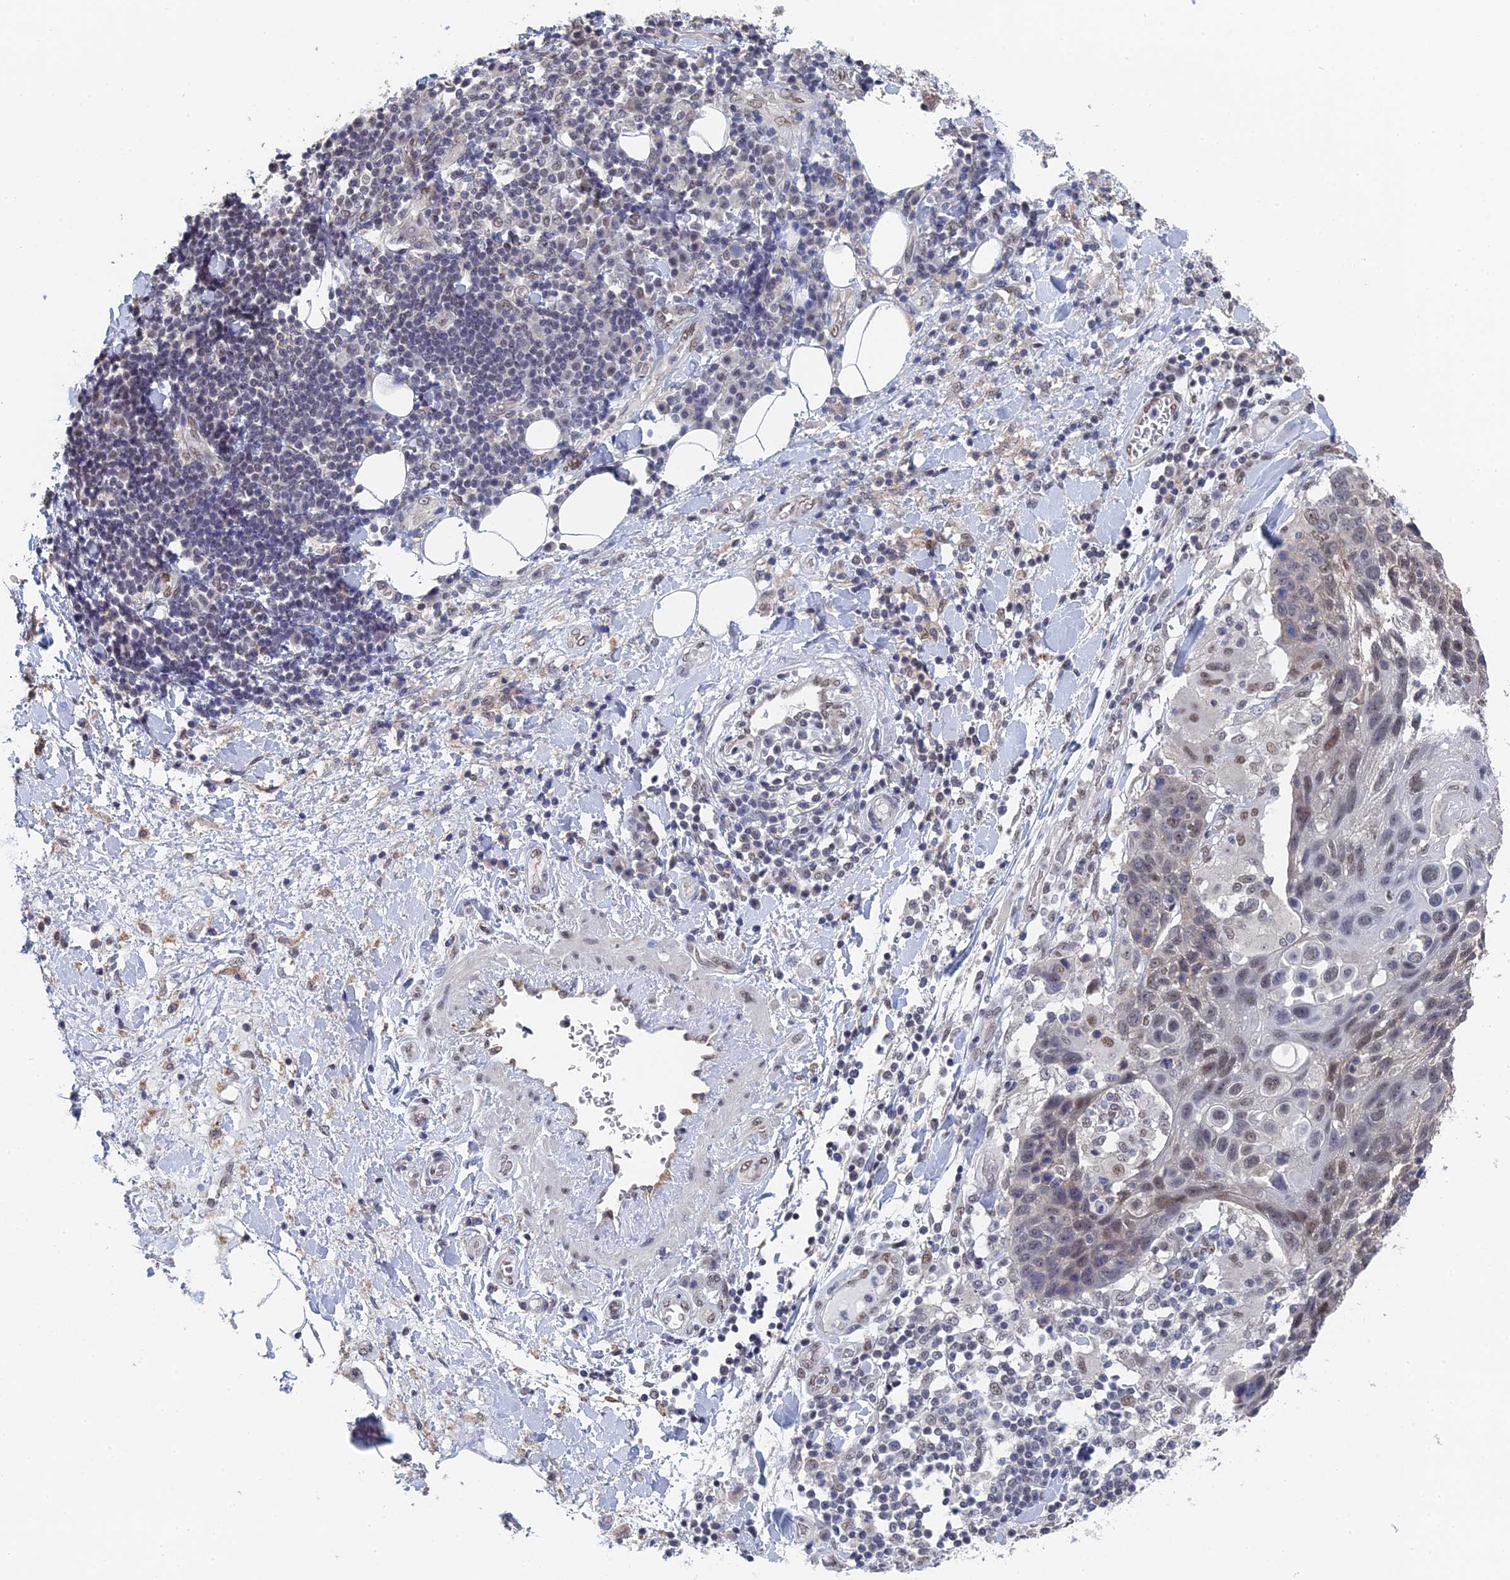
{"staining": {"intensity": "negative", "quantity": "none", "location": "none"}, "tissue": "adipose tissue", "cell_type": "Adipocytes", "image_type": "normal", "snomed": [{"axis": "morphology", "description": "Normal tissue, NOS"}, {"axis": "morphology", "description": "Squamous cell carcinoma, NOS"}, {"axis": "topography", "description": "Lymph node"}, {"axis": "topography", "description": "Bronchus"}, {"axis": "topography", "description": "Lung"}], "caption": "Adipocytes are negative for protein expression in normal human adipose tissue.", "gene": "TSSC4", "patient": {"sex": "male", "age": 66}}